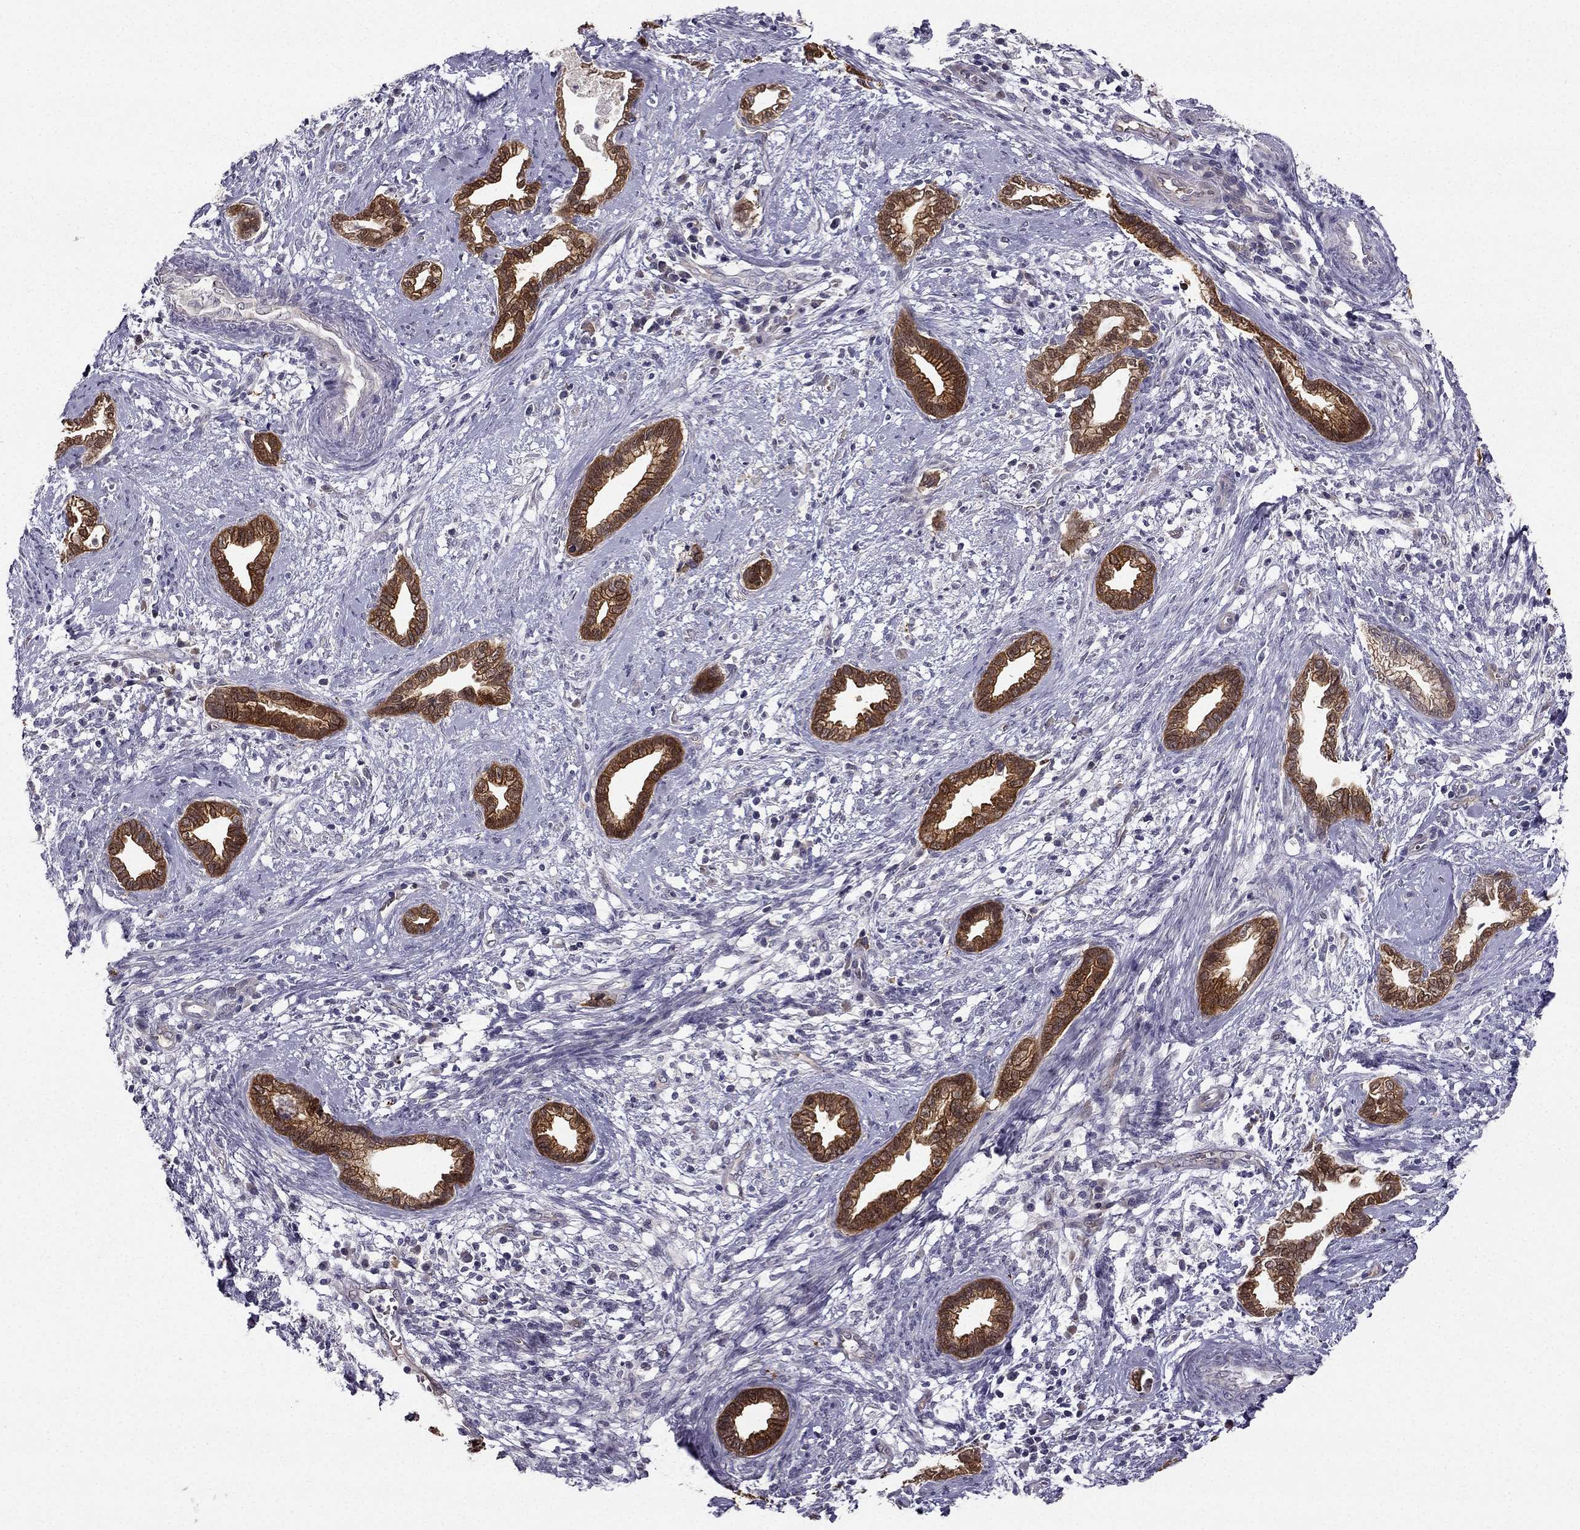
{"staining": {"intensity": "strong", "quantity": ">75%", "location": "cytoplasmic/membranous"}, "tissue": "cervical cancer", "cell_type": "Tumor cells", "image_type": "cancer", "snomed": [{"axis": "morphology", "description": "Adenocarcinoma, NOS"}, {"axis": "topography", "description": "Cervix"}], "caption": "Immunohistochemical staining of human adenocarcinoma (cervical) reveals high levels of strong cytoplasmic/membranous positivity in about >75% of tumor cells. The protein is stained brown, and the nuclei are stained in blue (DAB (3,3'-diaminobenzidine) IHC with brightfield microscopy, high magnification).", "gene": "NQO1", "patient": {"sex": "female", "age": 62}}